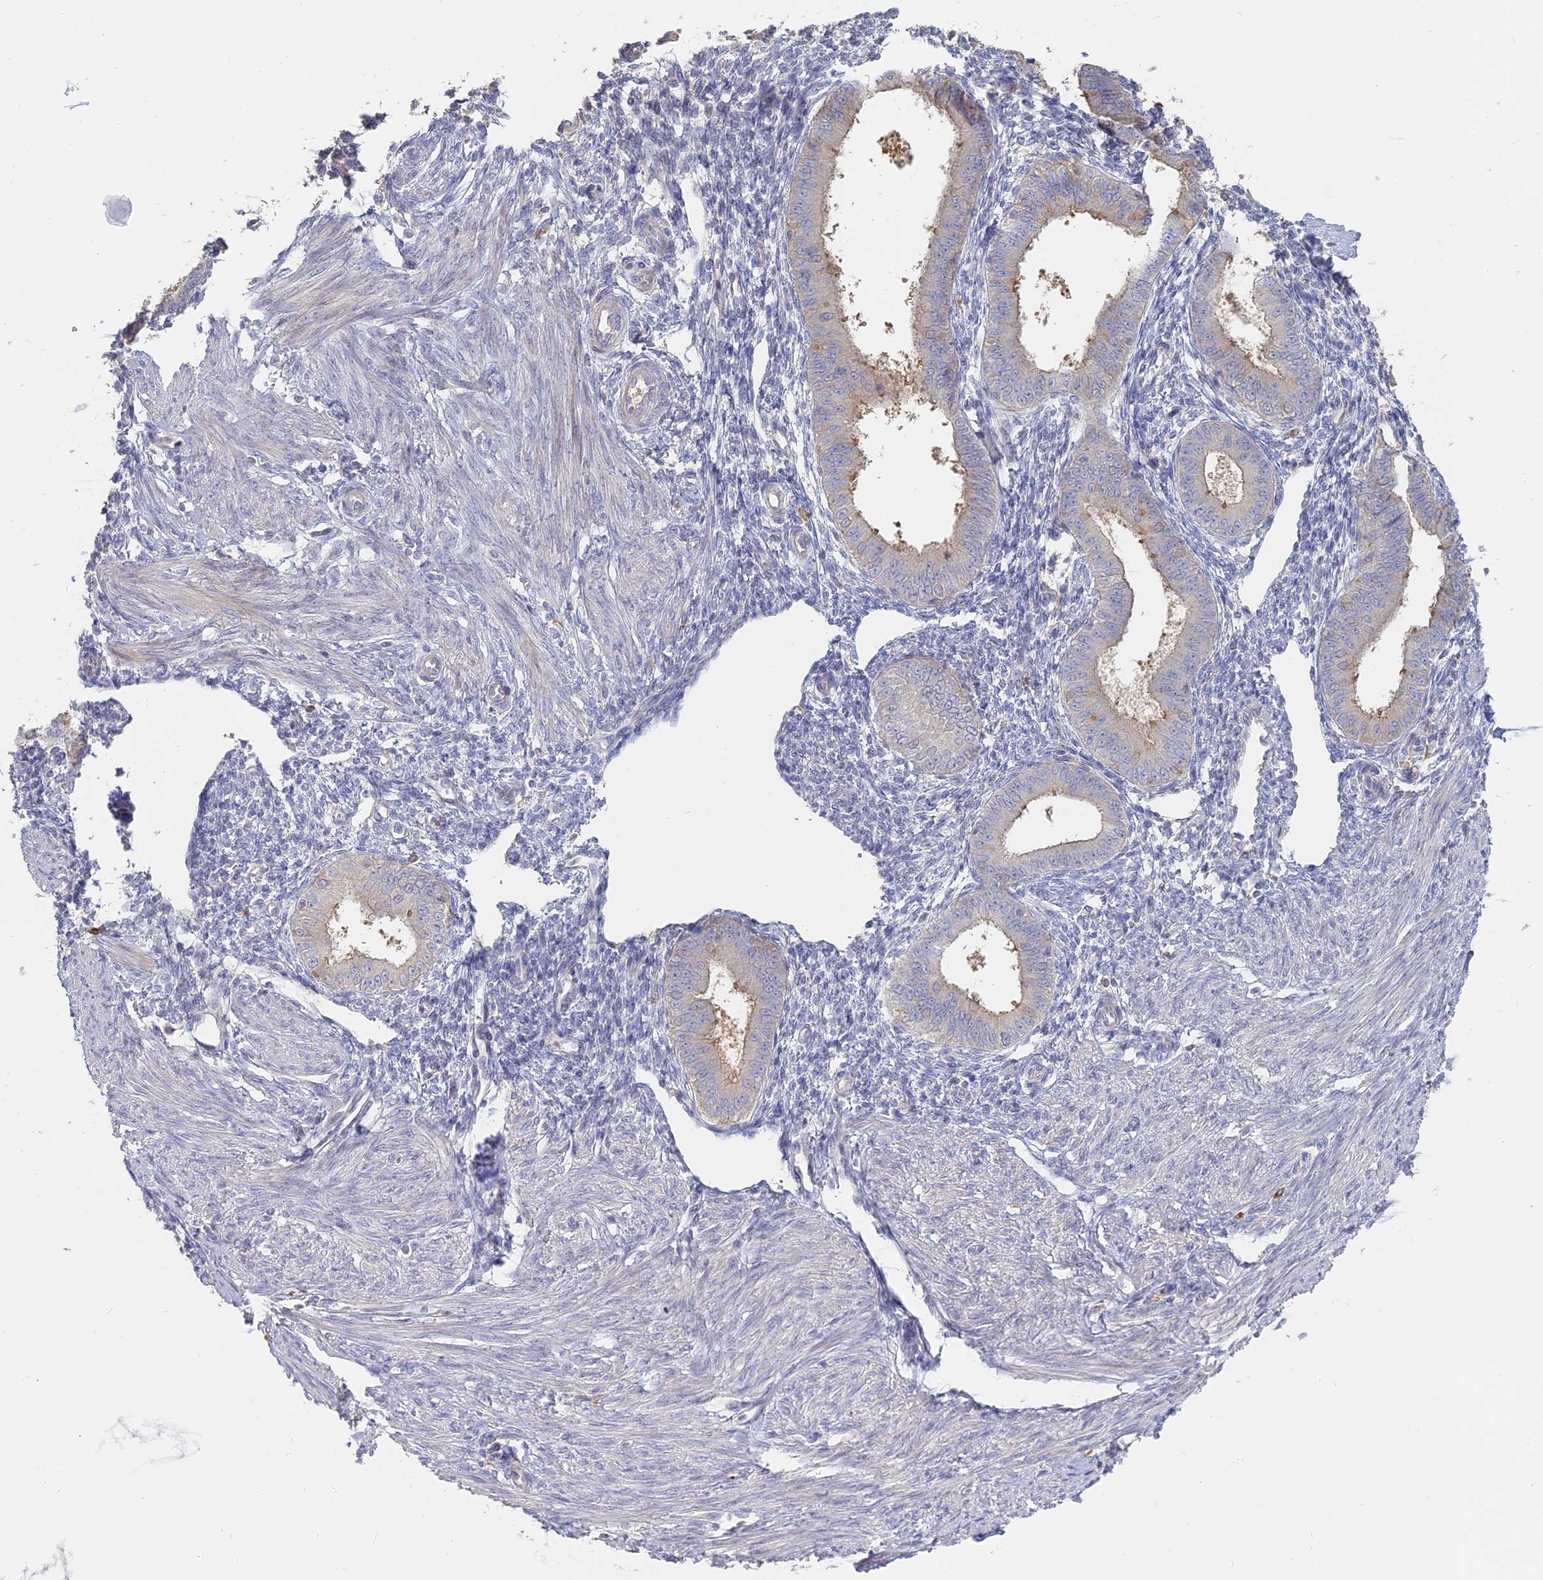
{"staining": {"intensity": "negative", "quantity": "none", "location": "none"}, "tissue": "endometrium", "cell_type": "Cells in endometrial stroma", "image_type": "normal", "snomed": [{"axis": "morphology", "description": "Normal tissue, NOS"}, {"axis": "topography", "description": "Uterus"}, {"axis": "topography", "description": "Endometrium"}], "caption": "Histopathology image shows no protein positivity in cells in endometrial stroma of unremarkable endometrium.", "gene": "SFT2D2", "patient": {"sex": "female", "age": 48}}